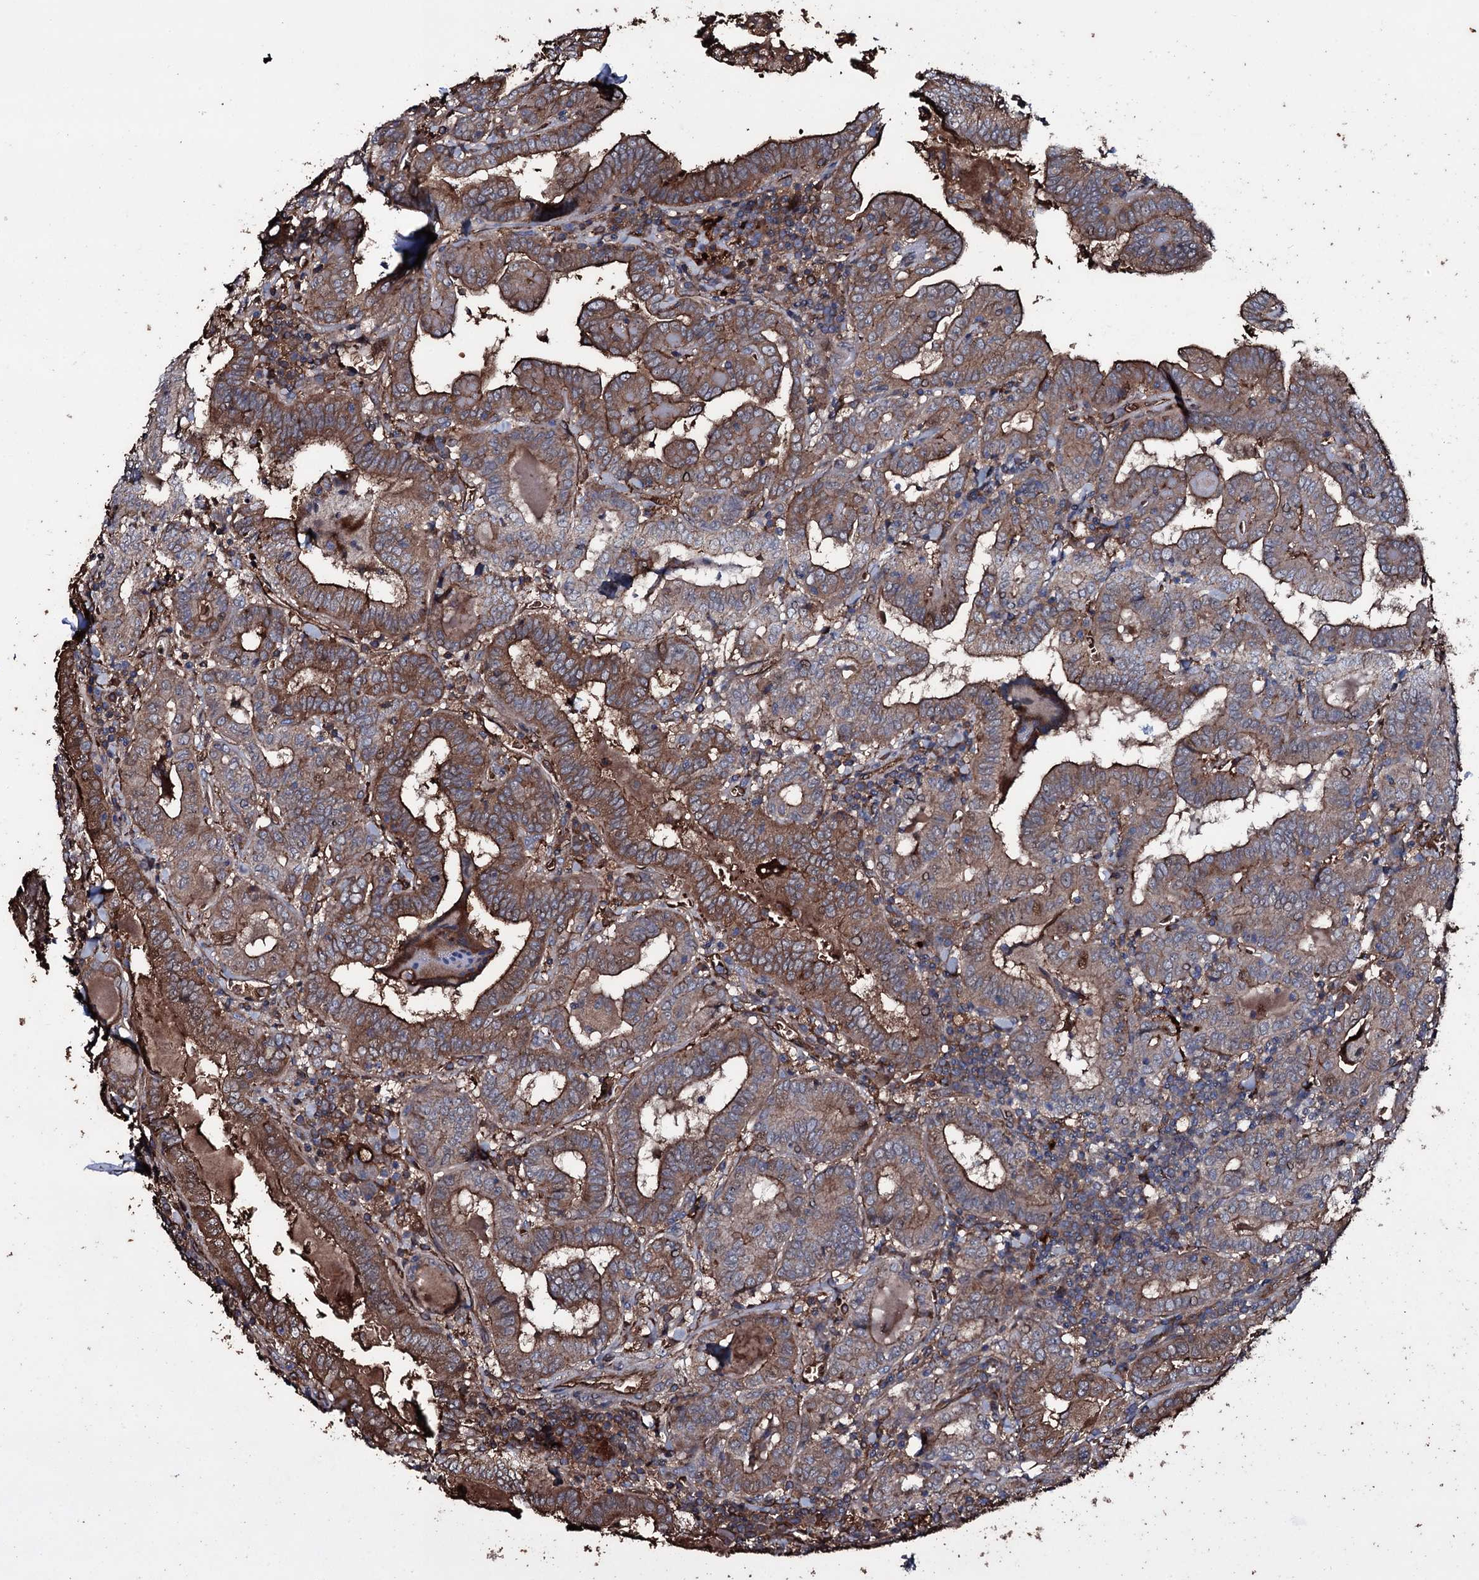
{"staining": {"intensity": "moderate", "quantity": ">75%", "location": "cytoplasmic/membranous"}, "tissue": "thyroid cancer", "cell_type": "Tumor cells", "image_type": "cancer", "snomed": [{"axis": "morphology", "description": "Papillary adenocarcinoma, NOS"}, {"axis": "topography", "description": "Thyroid gland"}], "caption": "Protein expression analysis of papillary adenocarcinoma (thyroid) displays moderate cytoplasmic/membranous positivity in approximately >75% of tumor cells.", "gene": "ZSWIM8", "patient": {"sex": "female", "age": 72}}